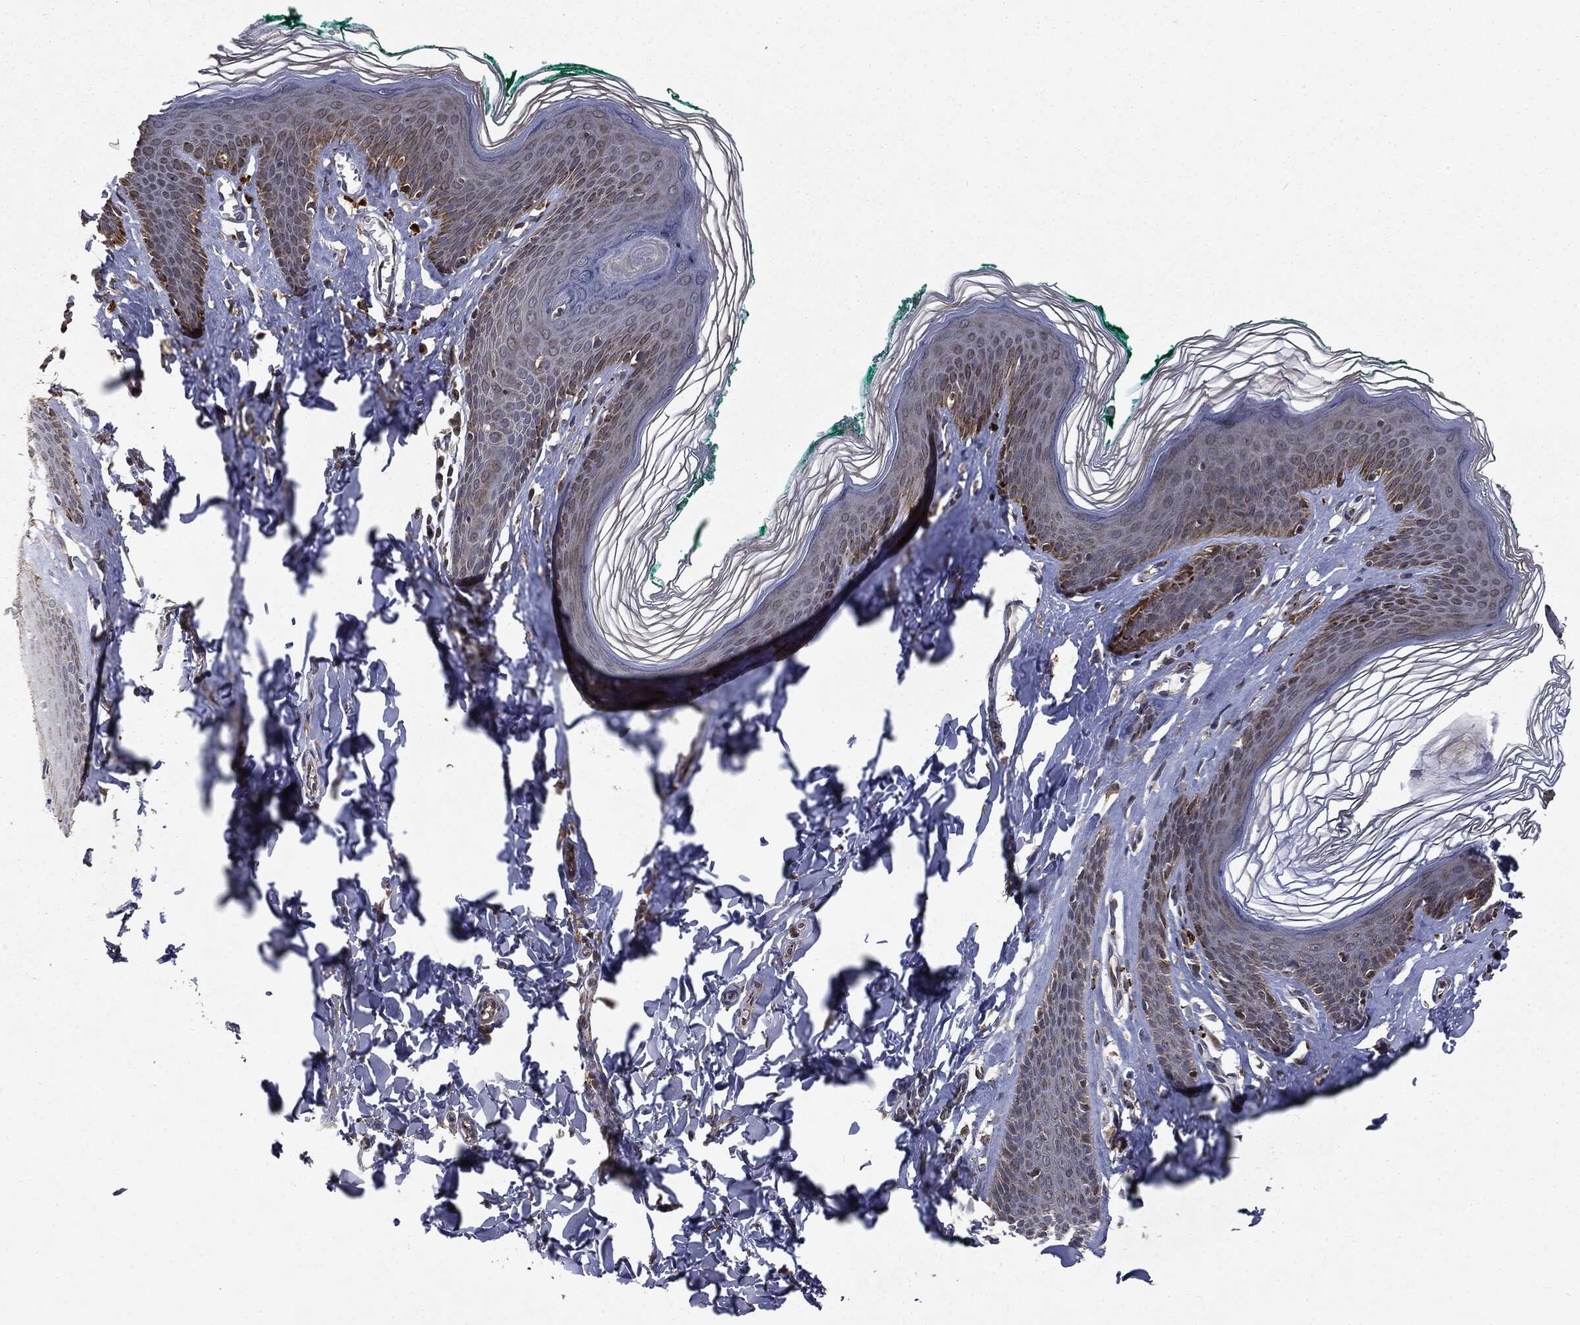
{"staining": {"intensity": "strong", "quantity": "<25%", "location": "cytoplasmic/membranous"}, "tissue": "skin", "cell_type": "Epidermal cells", "image_type": "normal", "snomed": [{"axis": "morphology", "description": "Normal tissue, NOS"}, {"axis": "topography", "description": "Vulva"}], "caption": "Unremarkable skin reveals strong cytoplasmic/membranous expression in approximately <25% of epidermal cells Ihc stains the protein of interest in brown and the nuclei are stained blue..", "gene": "PLPPR2", "patient": {"sex": "female", "age": 66}}